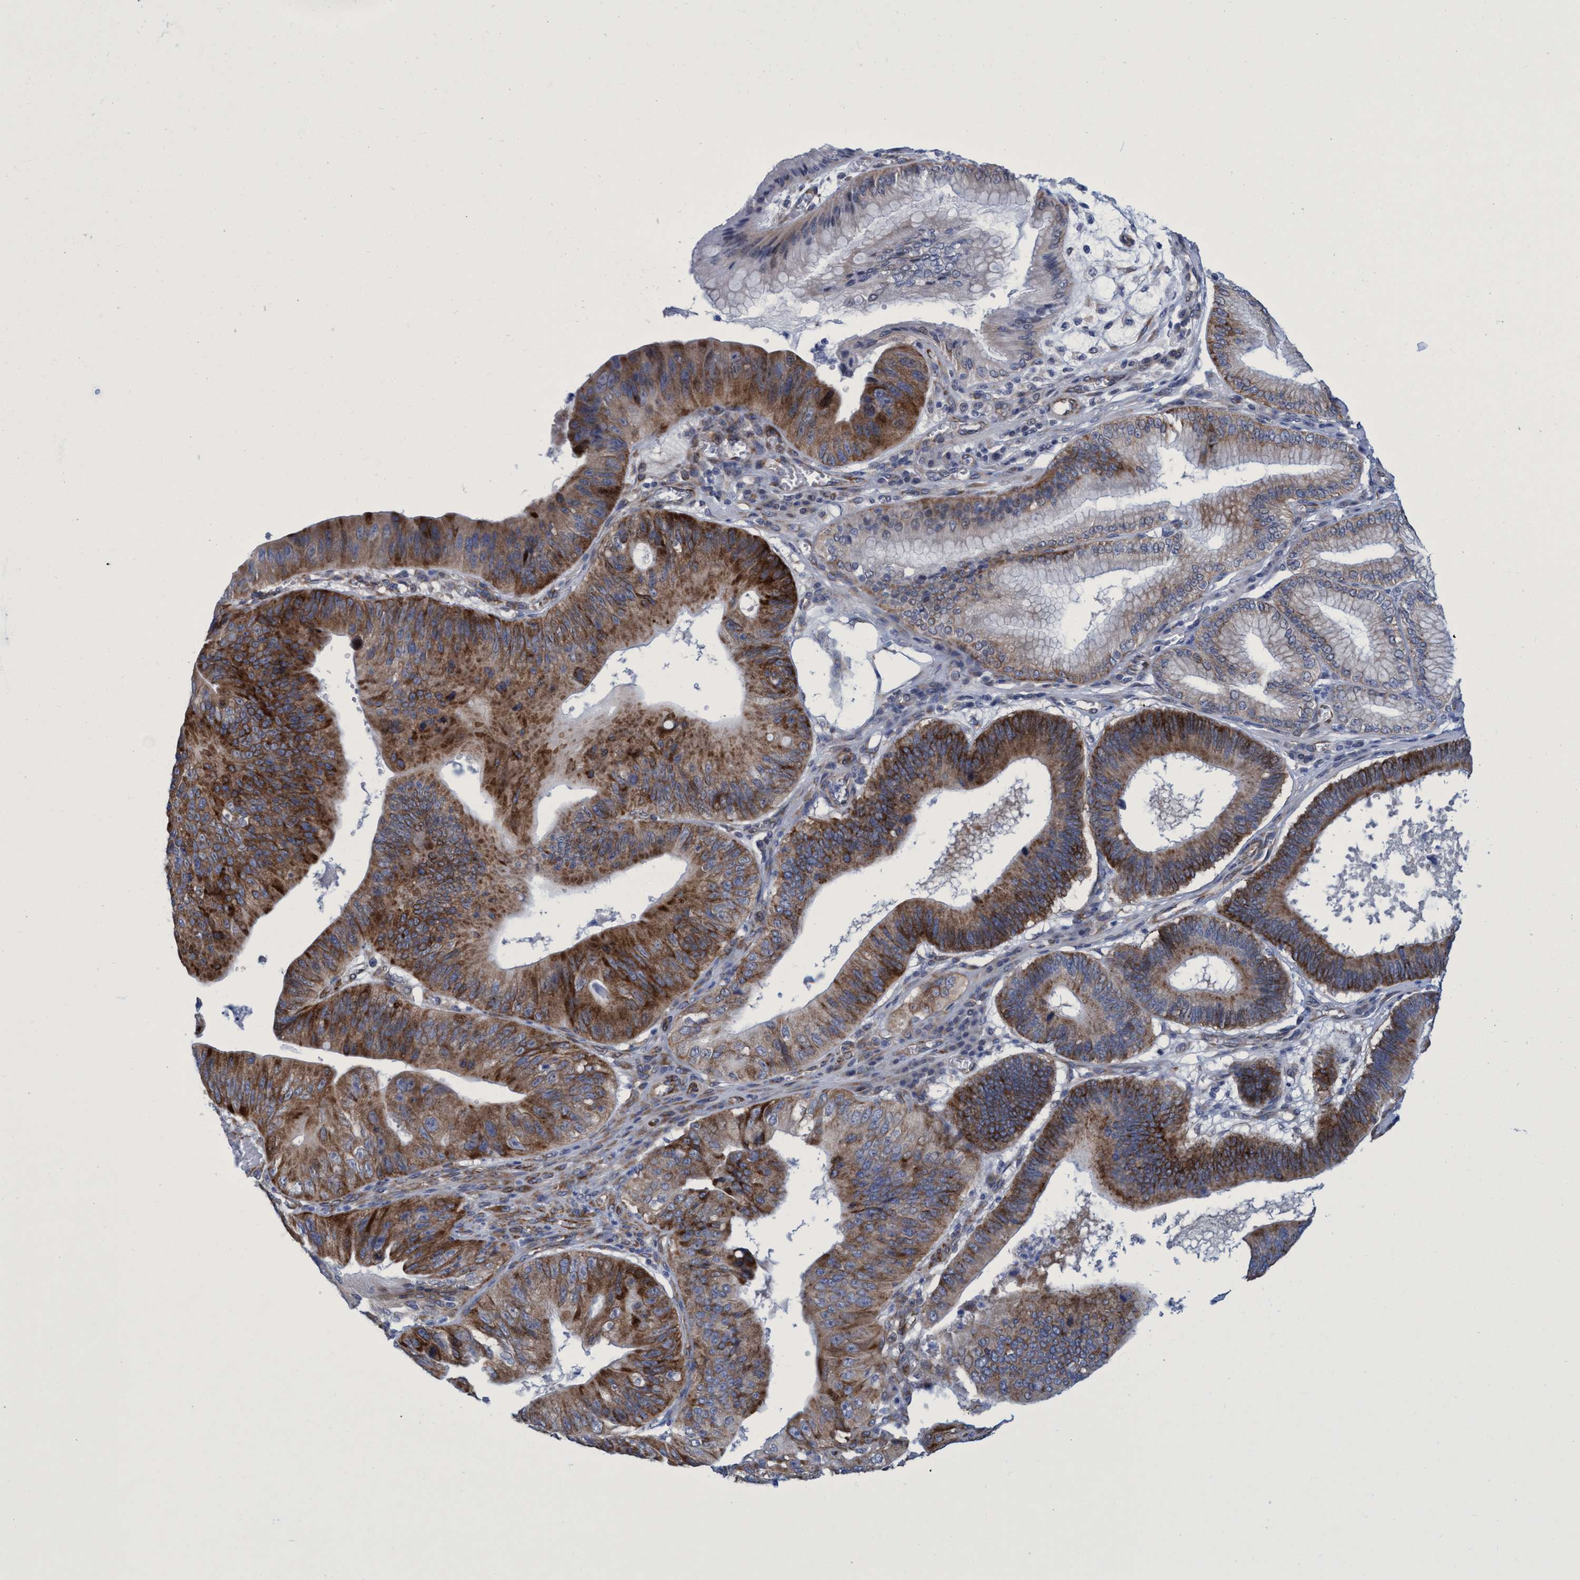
{"staining": {"intensity": "strong", "quantity": "25%-75%", "location": "cytoplasmic/membranous"}, "tissue": "stomach cancer", "cell_type": "Tumor cells", "image_type": "cancer", "snomed": [{"axis": "morphology", "description": "Adenocarcinoma, NOS"}, {"axis": "topography", "description": "Stomach"}], "caption": "A brown stain highlights strong cytoplasmic/membranous positivity of a protein in stomach cancer tumor cells. The protein of interest is stained brown, and the nuclei are stained in blue (DAB (3,3'-diaminobenzidine) IHC with brightfield microscopy, high magnification).", "gene": "R3HCC1", "patient": {"sex": "male", "age": 59}}